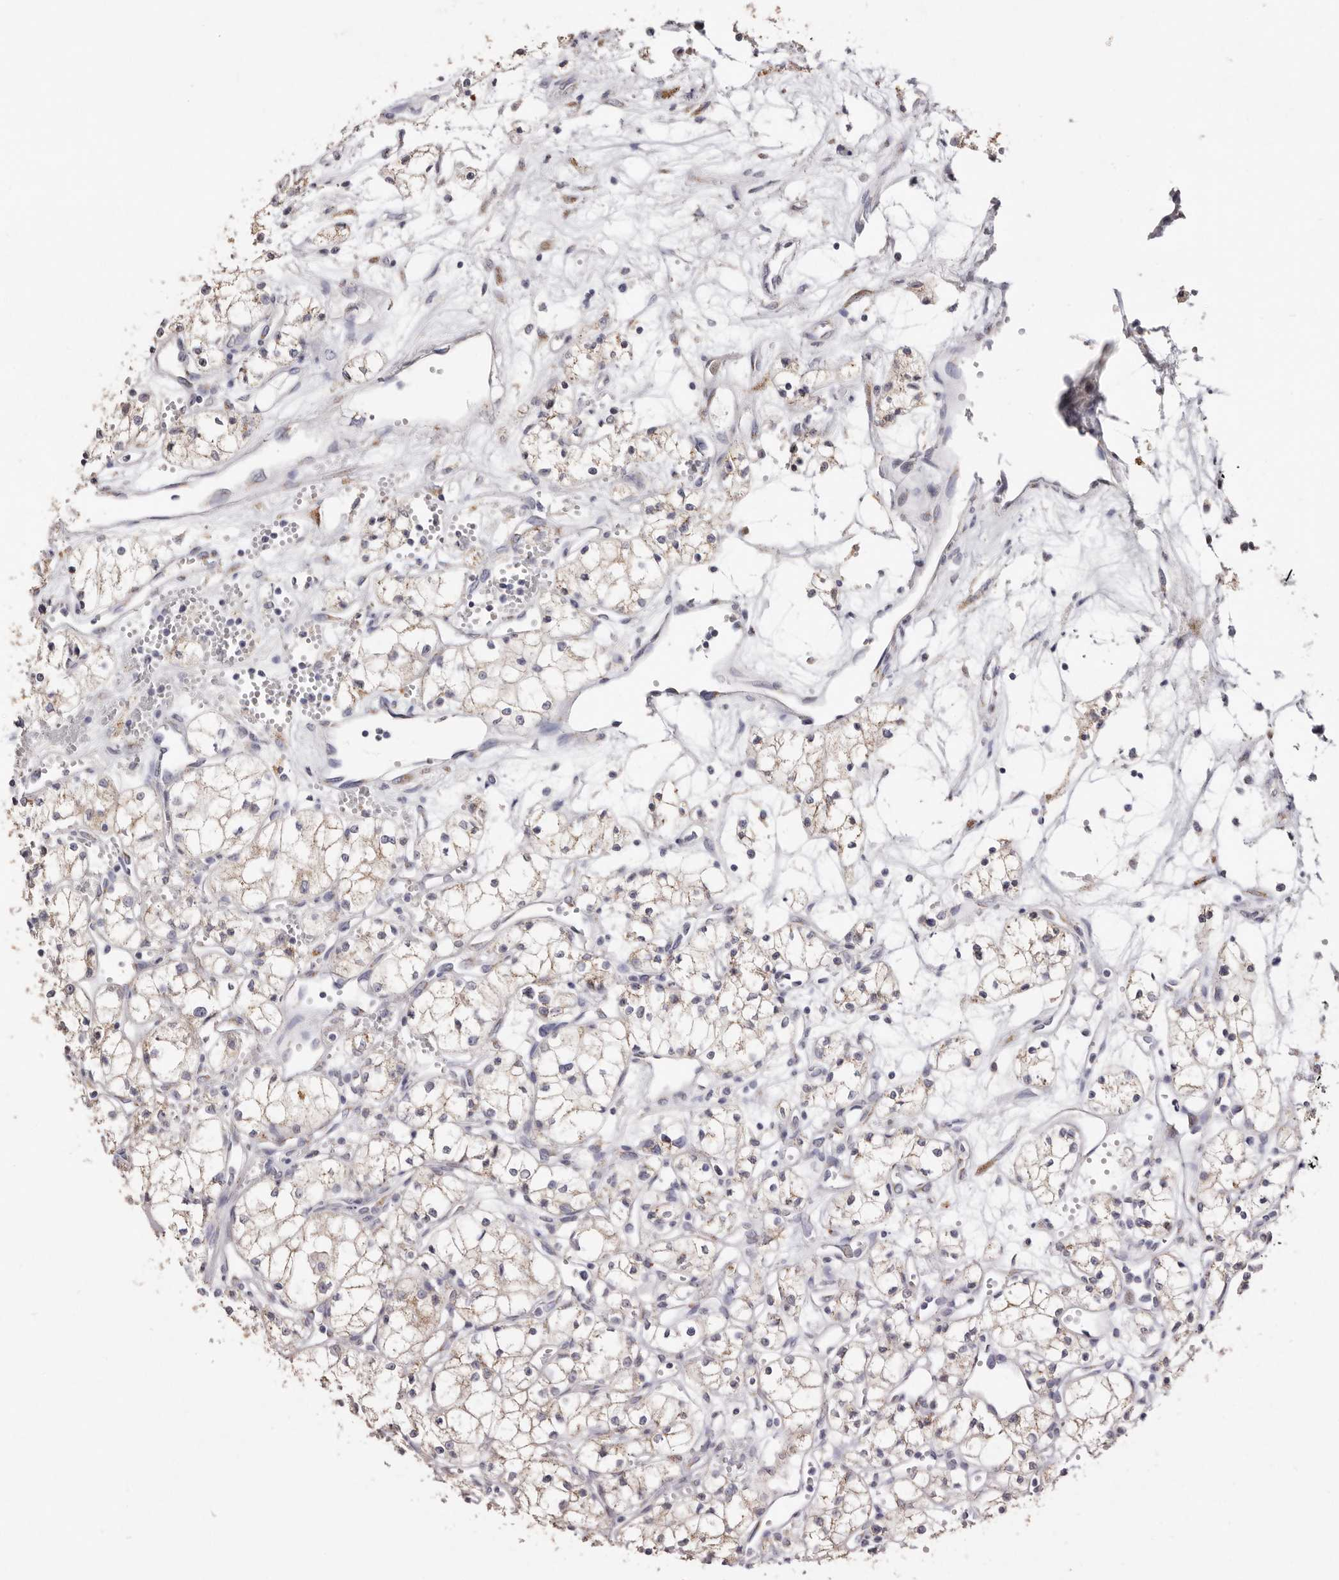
{"staining": {"intensity": "weak", "quantity": ">75%", "location": "cytoplasmic/membranous"}, "tissue": "renal cancer", "cell_type": "Tumor cells", "image_type": "cancer", "snomed": [{"axis": "morphology", "description": "Adenocarcinoma, NOS"}, {"axis": "topography", "description": "Kidney"}], "caption": "Immunohistochemistry of human renal cancer displays low levels of weak cytoplasmic/membranous expression in approximately >75% of tumor cells.", "gene": "LGALS7B", "patient": {"sex": "male", "age": 59}}